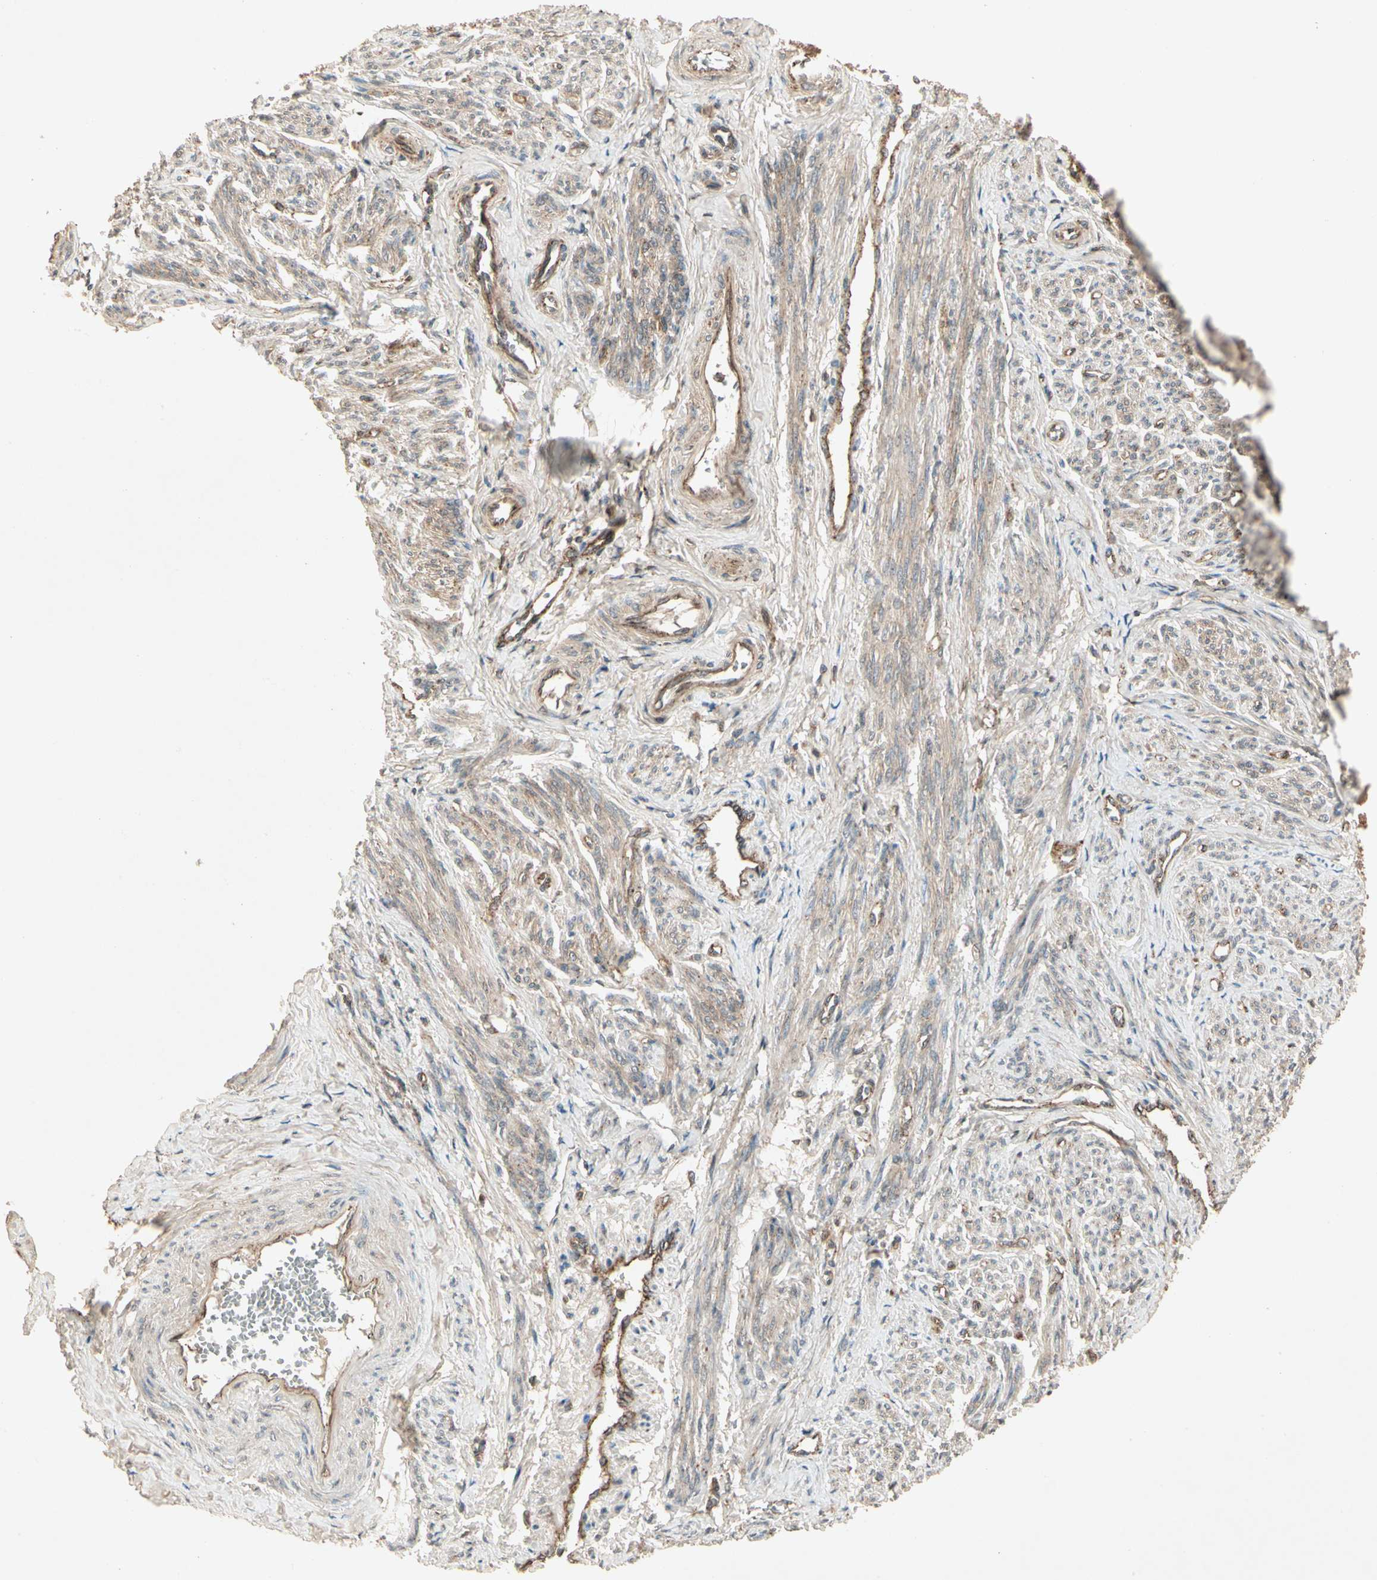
{"staining": {"intensity": "weak", "quantity": ">75%", "location": "cytoplasmic/membranous"}, "tissue": "smooth muscle", "cell_type": "Smooth muscle cells", "image_type": "normal", "snomed": [{"axis": "morphology", "description": "Normal tissue, NOS"}, {"axis": "topography", "description": "Smooth muscle"}], "caption": "Immunohistochemistry (IHC) (DAB) staining of normal smooth muscle reveals weak cytoplasmic/membranous protein staining in approximately >75% of smooth muscle cells.", "gene": "FLOT1", "patient": {"sex": "female", "age": 65}}